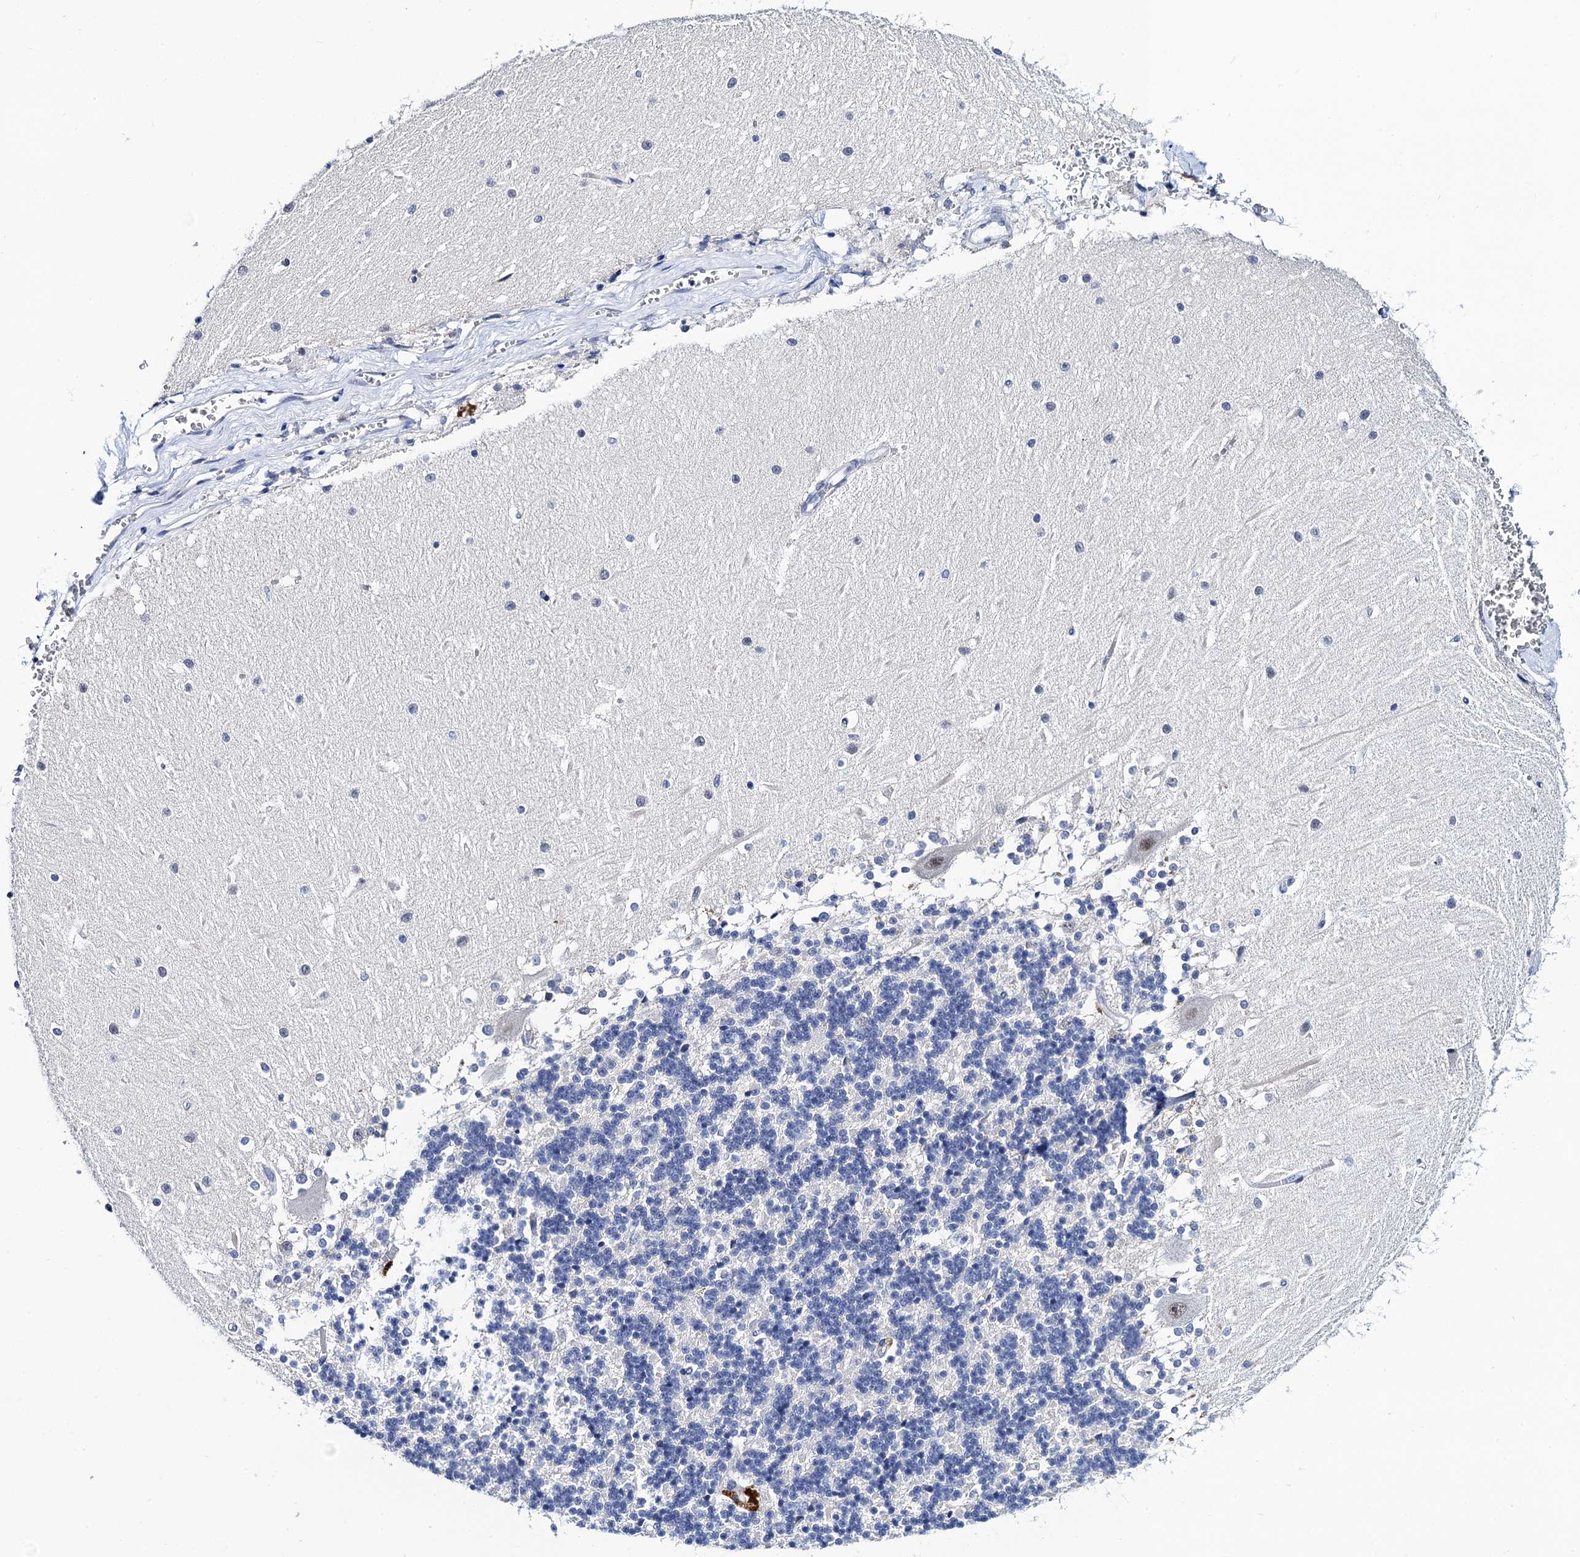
{"staining": {"intensity": "negative", "quantity": "none", "location": "none"}, "tissue": "cerebellum", "cell_type": "Cells in granular layer", "image_type": "normal", "snomed": [{"axis": "morphology", "description": "Normal tissue, NOS"}, {"axis": "topography", "description": "Cerebellum"}], "caption": "Immunohistochemistry (IHC) photomicrograph of normal cerebellum: human cerebellum stained with DAB shows no significant protein expression in cells in granular layer. (DAB immunohistochemistry (IHC) with hematoxylin counter stain).", "gene": "SLC7A10", "patient": {"sex": "male", "age": 37}}